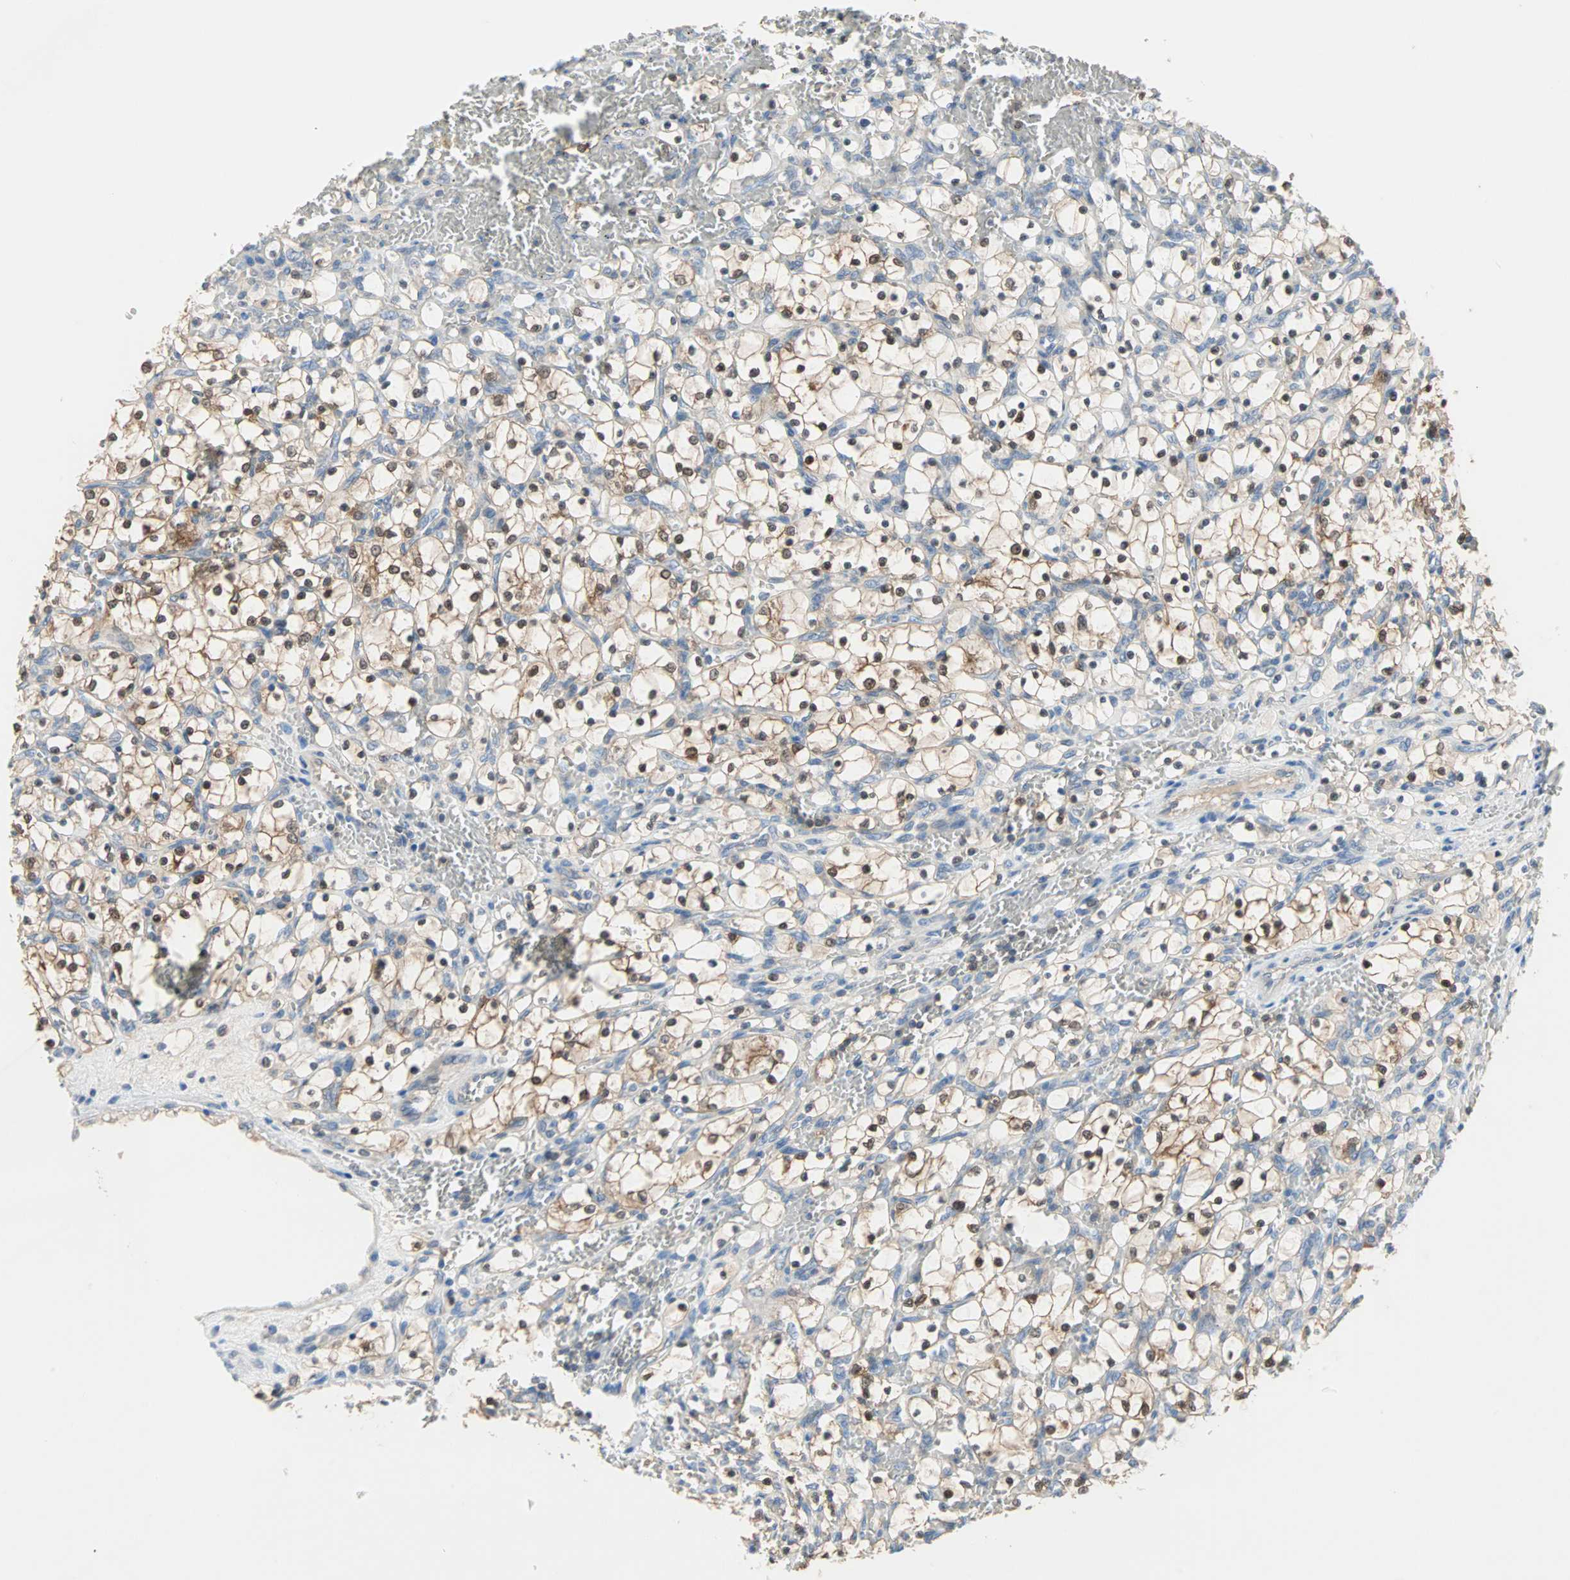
{"staining": {"intensity": "moderate", "quantity": ">75%", "location": "cytoplasmic/membranous,nuclear"}, "tissue": "renal cancer", "cell_type": "Tumor cells", "image_type": "cancer", "snomed": [{"axis": "morphology", "description": "Adenocarcinoma, NOS"}, {"axis": "topography", "description": "Kidney"}], "caption": "Adenocarcinoma (renal) tissue exhibits moderate cytoplasmic/membranous and nuclear expression in about >75% of tumor cells", "gene": "MPI", "patient": {"sex": "female", "age": 69}}